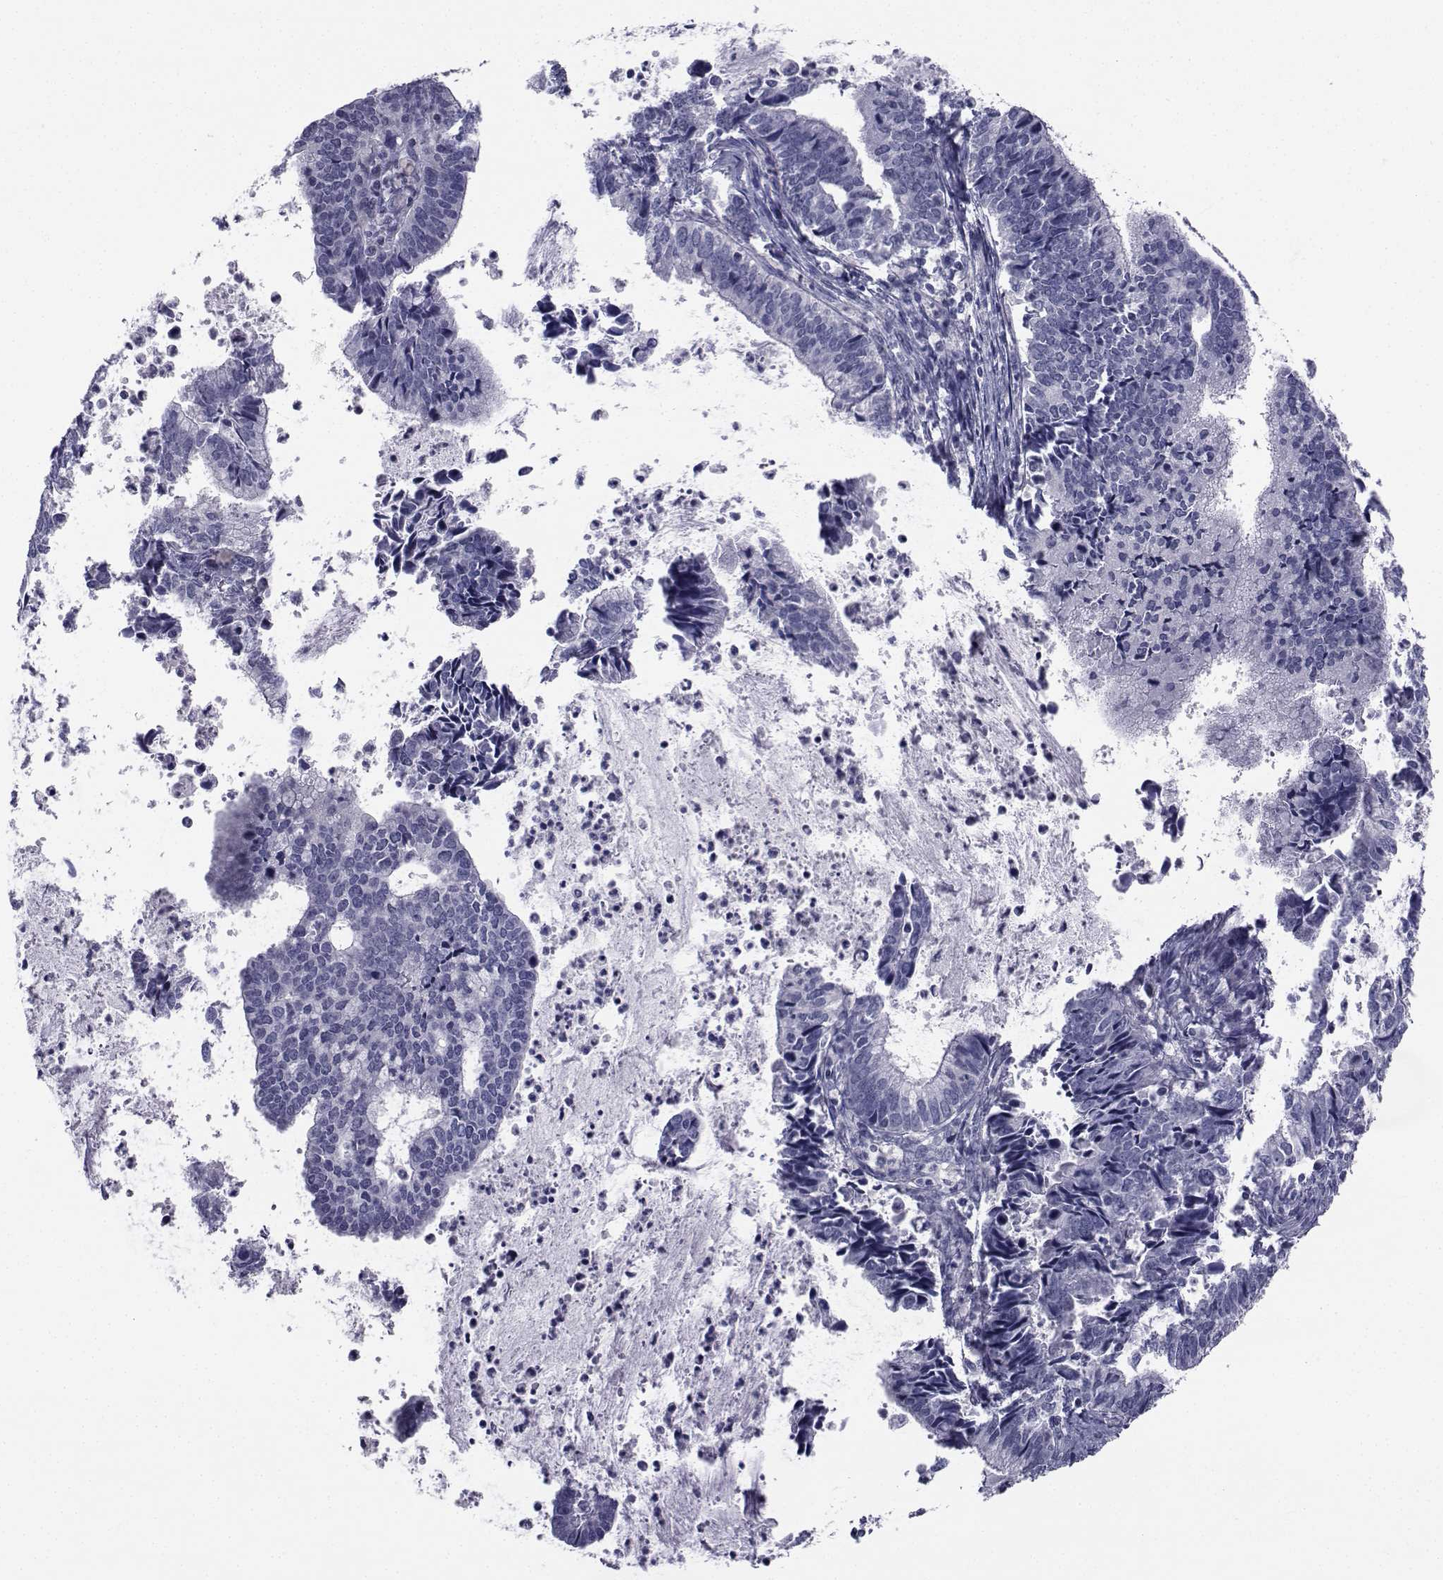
{"staining": {"intensity": "negative", "quantity": "none", "location": "none"}, "tissue": "cervical cancer", "cell_type": "Tumor cells", "image_type": "cancer", "snomed": [{"axis": "morphology", "description": "Adenocarcinoma, NOS"}, {"axis": "topography", "description": "Cervix"}], "caption": "High power microscopy image of an immunohistochemistry (IHC) image of adenocarcinoma (cervical), revealing no significant staining in tumor cells.", "gene": "CHRNA1", "patient": {"sex": "female", "age": 42}}